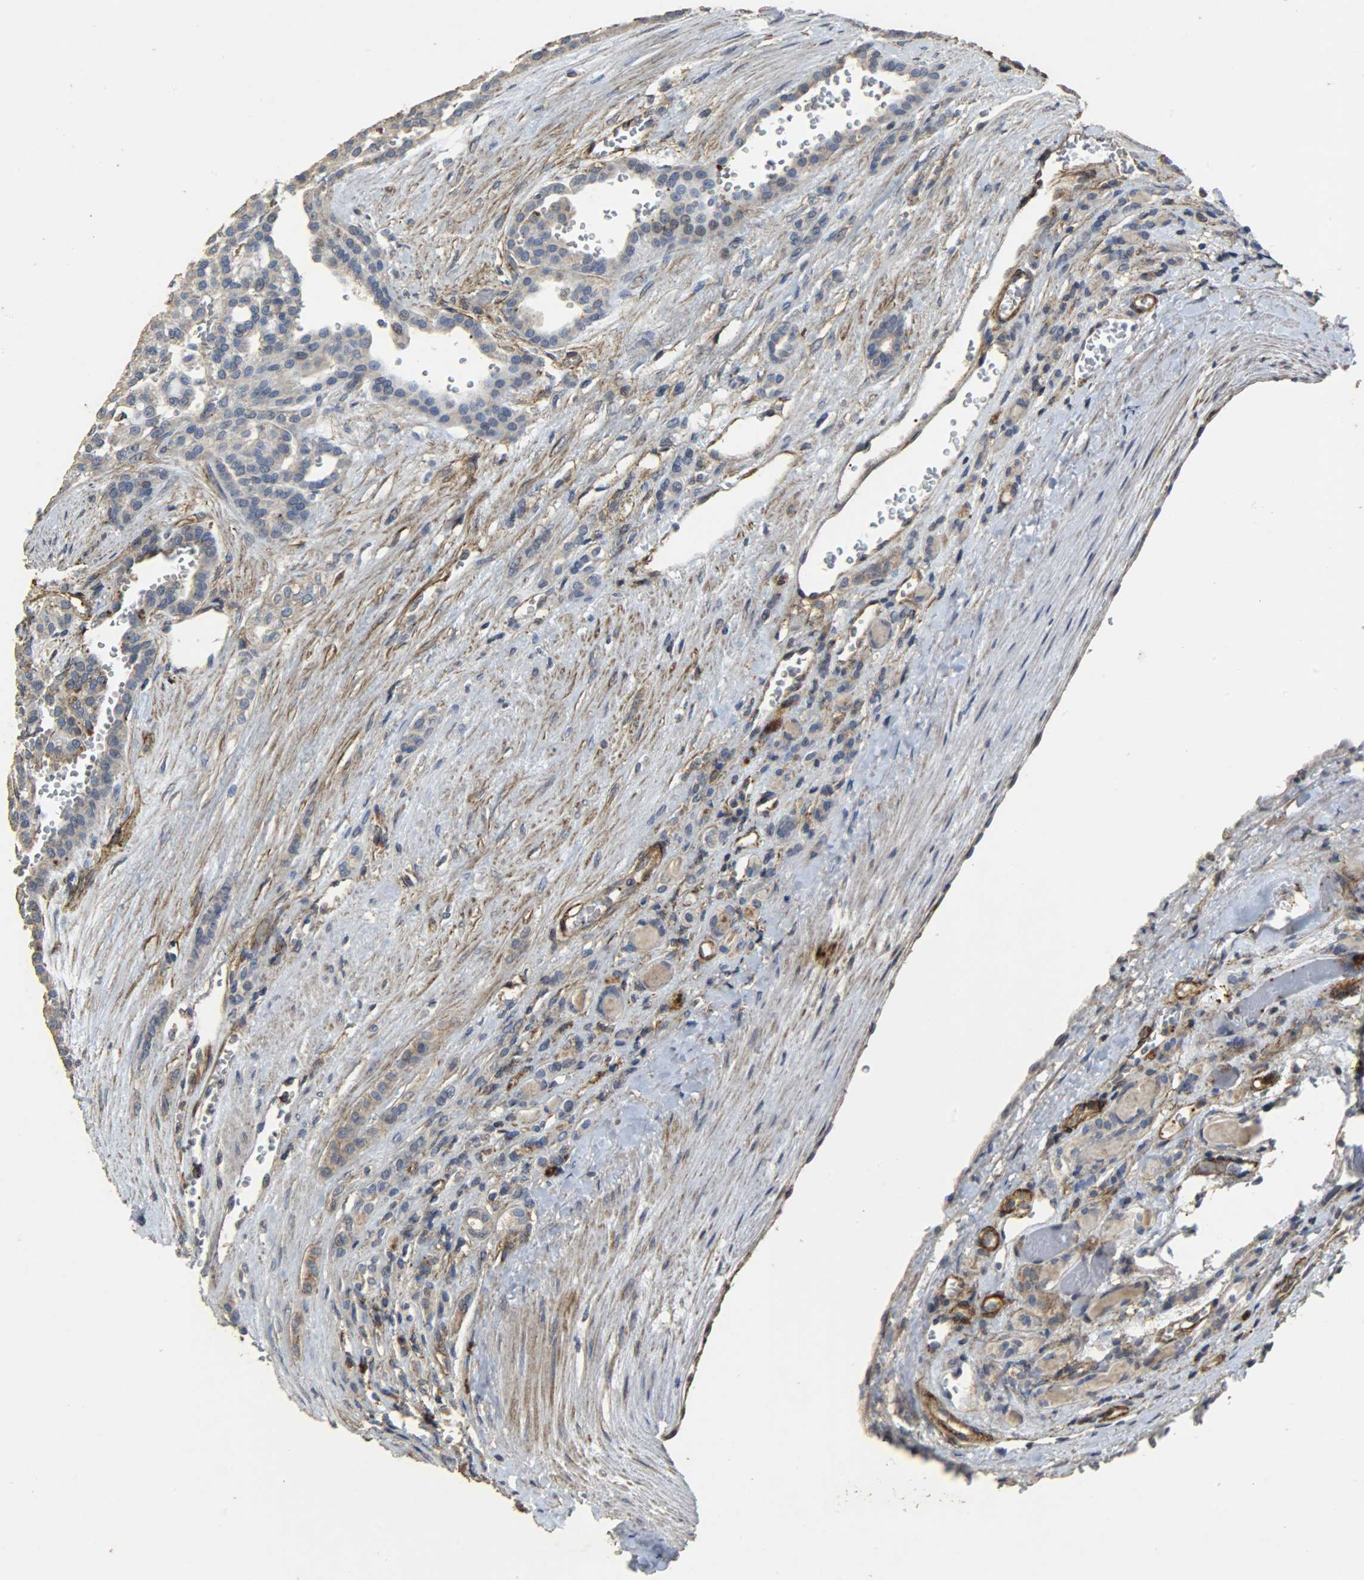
{"staining": {"intensity": "negative", "quantity": "none", "location": "none"}, "tissue": "renal cancer", "cell_type": "Tumor cells", "image_type": "cancer", "snomed": [{"axis": "morphology", "description": "Adenocarcinoma, NOS"}, {"axis": "topography", "description": "Kidney"}], "caption": "Immunohistochemistry (IHC) of human renal cancer demonstrates no expression in tumor cells. (DAB (3,3'-diaminobenzidine) IHC with hematoxylin counter stain).", "gene": "TPM4", "patient": {"sex": "male", "age": 63}}